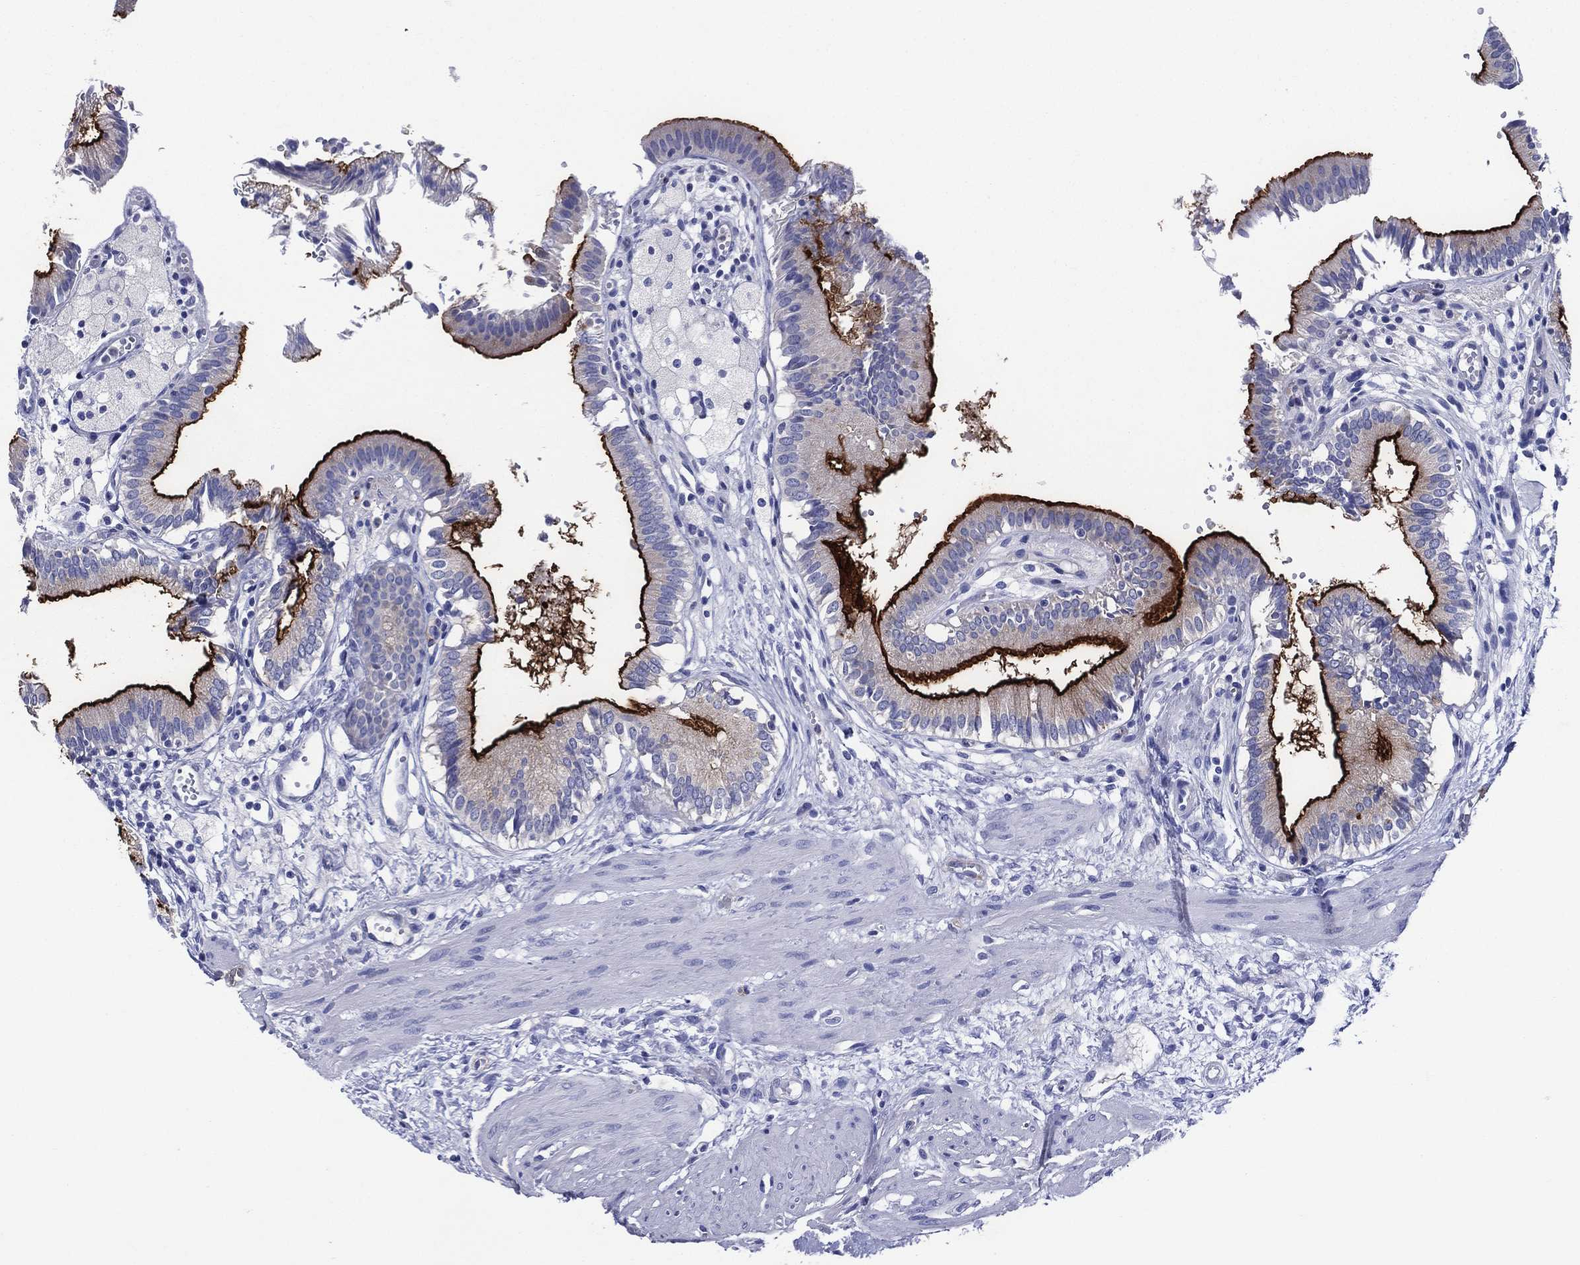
{"staining": {"intensity": "strong", "quantity": "25%-75%", "location": "cytoplasmic/membranous"}, "tissue": "gallbladder", "cell_type": "Glandular cells", "image_type": "normal", "snomed": [{"axis": "morphology", "description": "Normal tissue, NOS"}, {"axis": "topography", "description": "Gallbladder"}], "caption": "Brown immunohistochemical staining in unremarkable human gallbladder shows strong cytoplasmic/membranous staining in approximately 25%-75% of glandular cells.", "gene": "ACE2", "patient": {"sex": "female", "age": 24}}